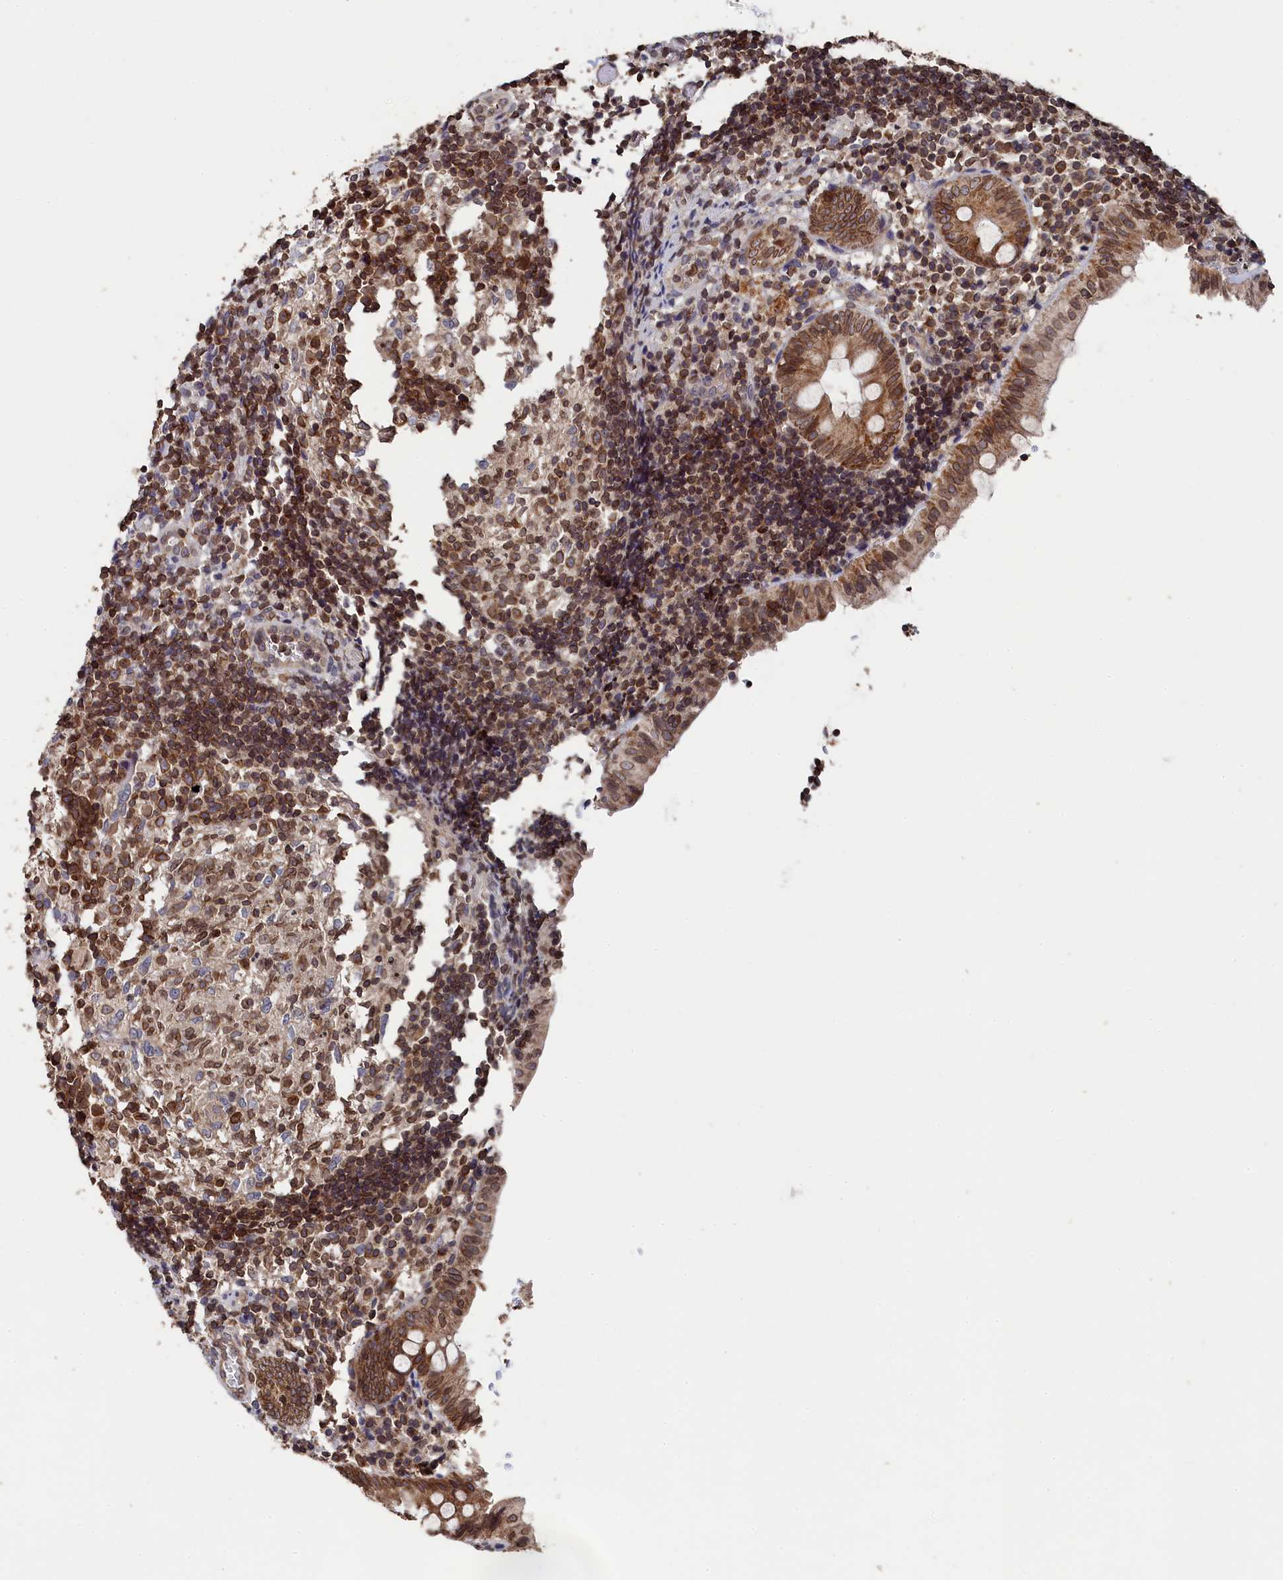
{"staining": {"intensity": "moderate", "quantity": ">75%", "location": "cytoplasmic/membranous,nuclear"}, "tissue": "appendix", "cell_type": "Glandular cells", "image_type": "normal", "snomed": [{"axis": "morphology", "description": "Normal tissue, NOS"}, {"axis": "topography", "description": "Appendix"}], "caption": "DAB immunohistochemical staining of unremarkable appendix displays moderate cytoplasmic/membranous,nuclear protein positivity in about >75% of glandular cells.", "gene": "ANKEF1", "patient": {"sex": "male", "age": 8}}